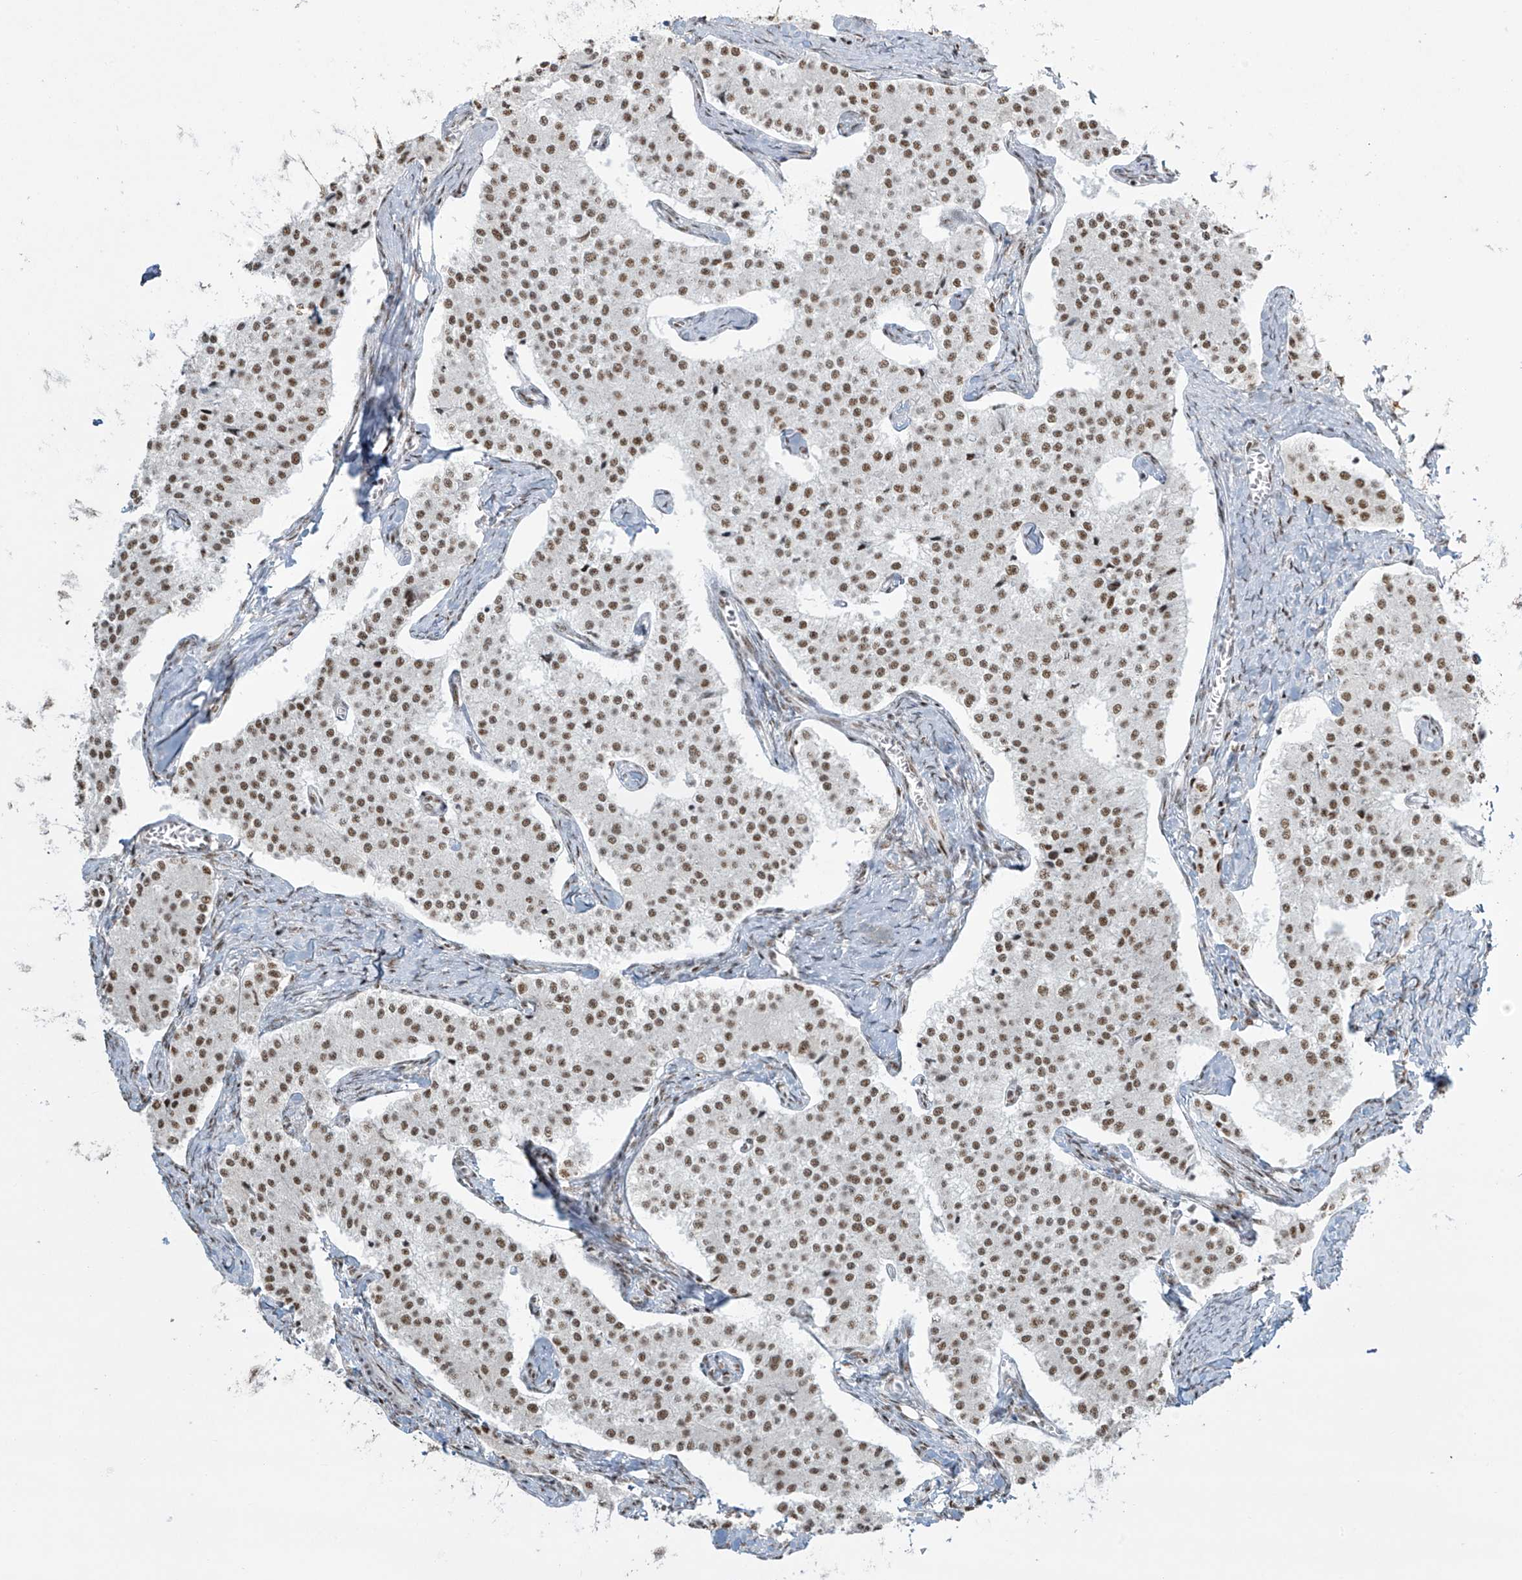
{"staining": {"intensity": "moderate", "quantity": ">75%", "location": "nuclear"}, "tissue": "carcinoid", "cell_type": "Tumor cells", "image_type": "cancer", "snomed": [{"axis": "morphology", "description": "Carcinoid, malignant, NOS"}, {"axis": "topography", "description": "Colon"}], "caption": "There is medium levels of moderate nuclear expression in tumor cells of carcinoid, as demonstrated by immunohistochemical staining (brown color).", "gene": "MS4A6A", "patient": {"sex": "female", "age": 52}}